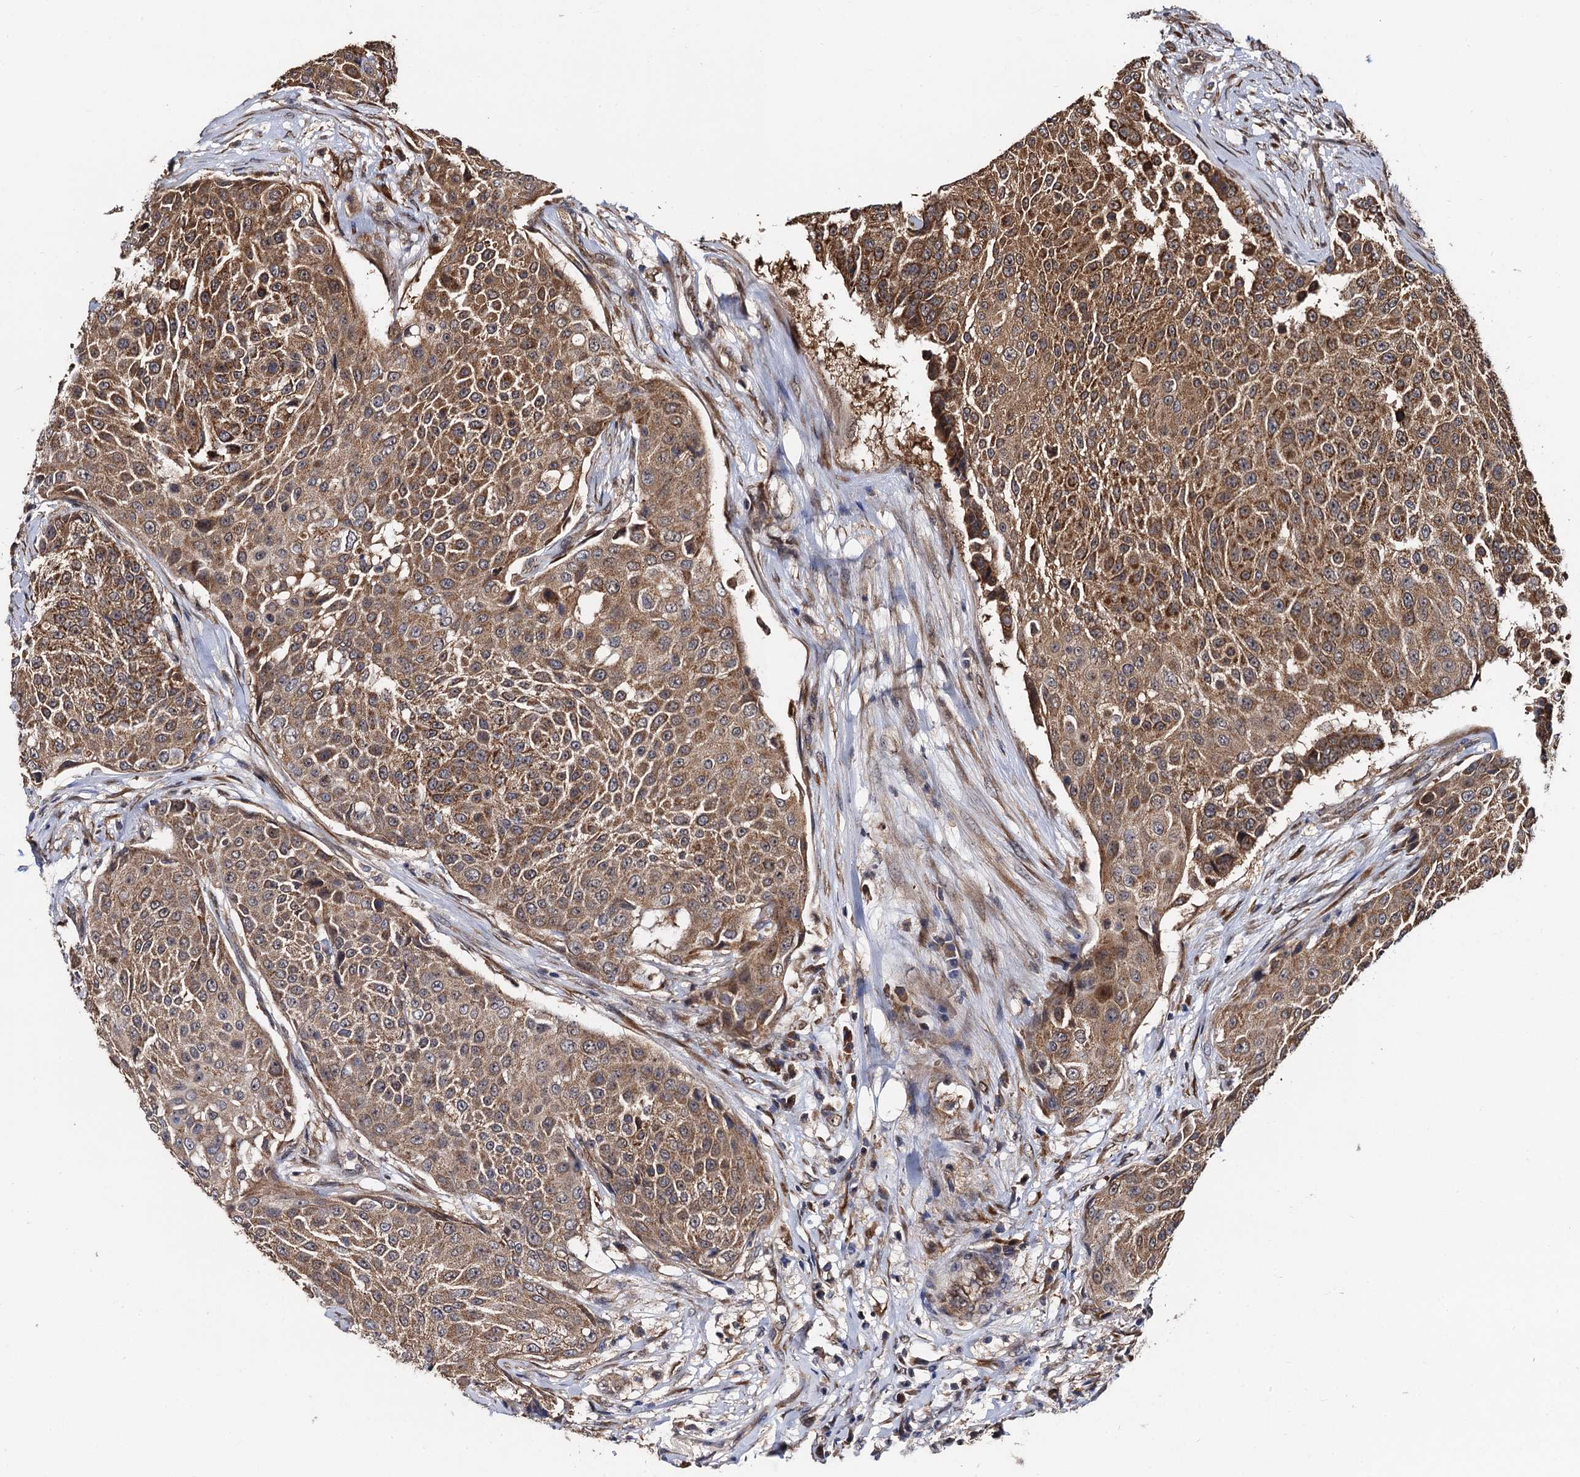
{"staining": {"intensity": "moderate", "quantity": ">75%", "location": "cytoplasmic/membranous"}, "tissue": "urothelial cancer", "cell_type": "Tumor cells", "image_type": "cancer", "snomed": [{"axis": "morphology", "description": "Urothelial carcinoma, High grade"}, {"axis": "topography", "description": "Urinary bladder"}], "caption": "Moderate cytoplasmic/membranous staining for a protein is present in approximately >75% of tumor cells of urothelial carcinoma (high-grade) using immunohistochemistry.", "gene": "MIER2", "patient": {"sex": "female", "age": 63}}